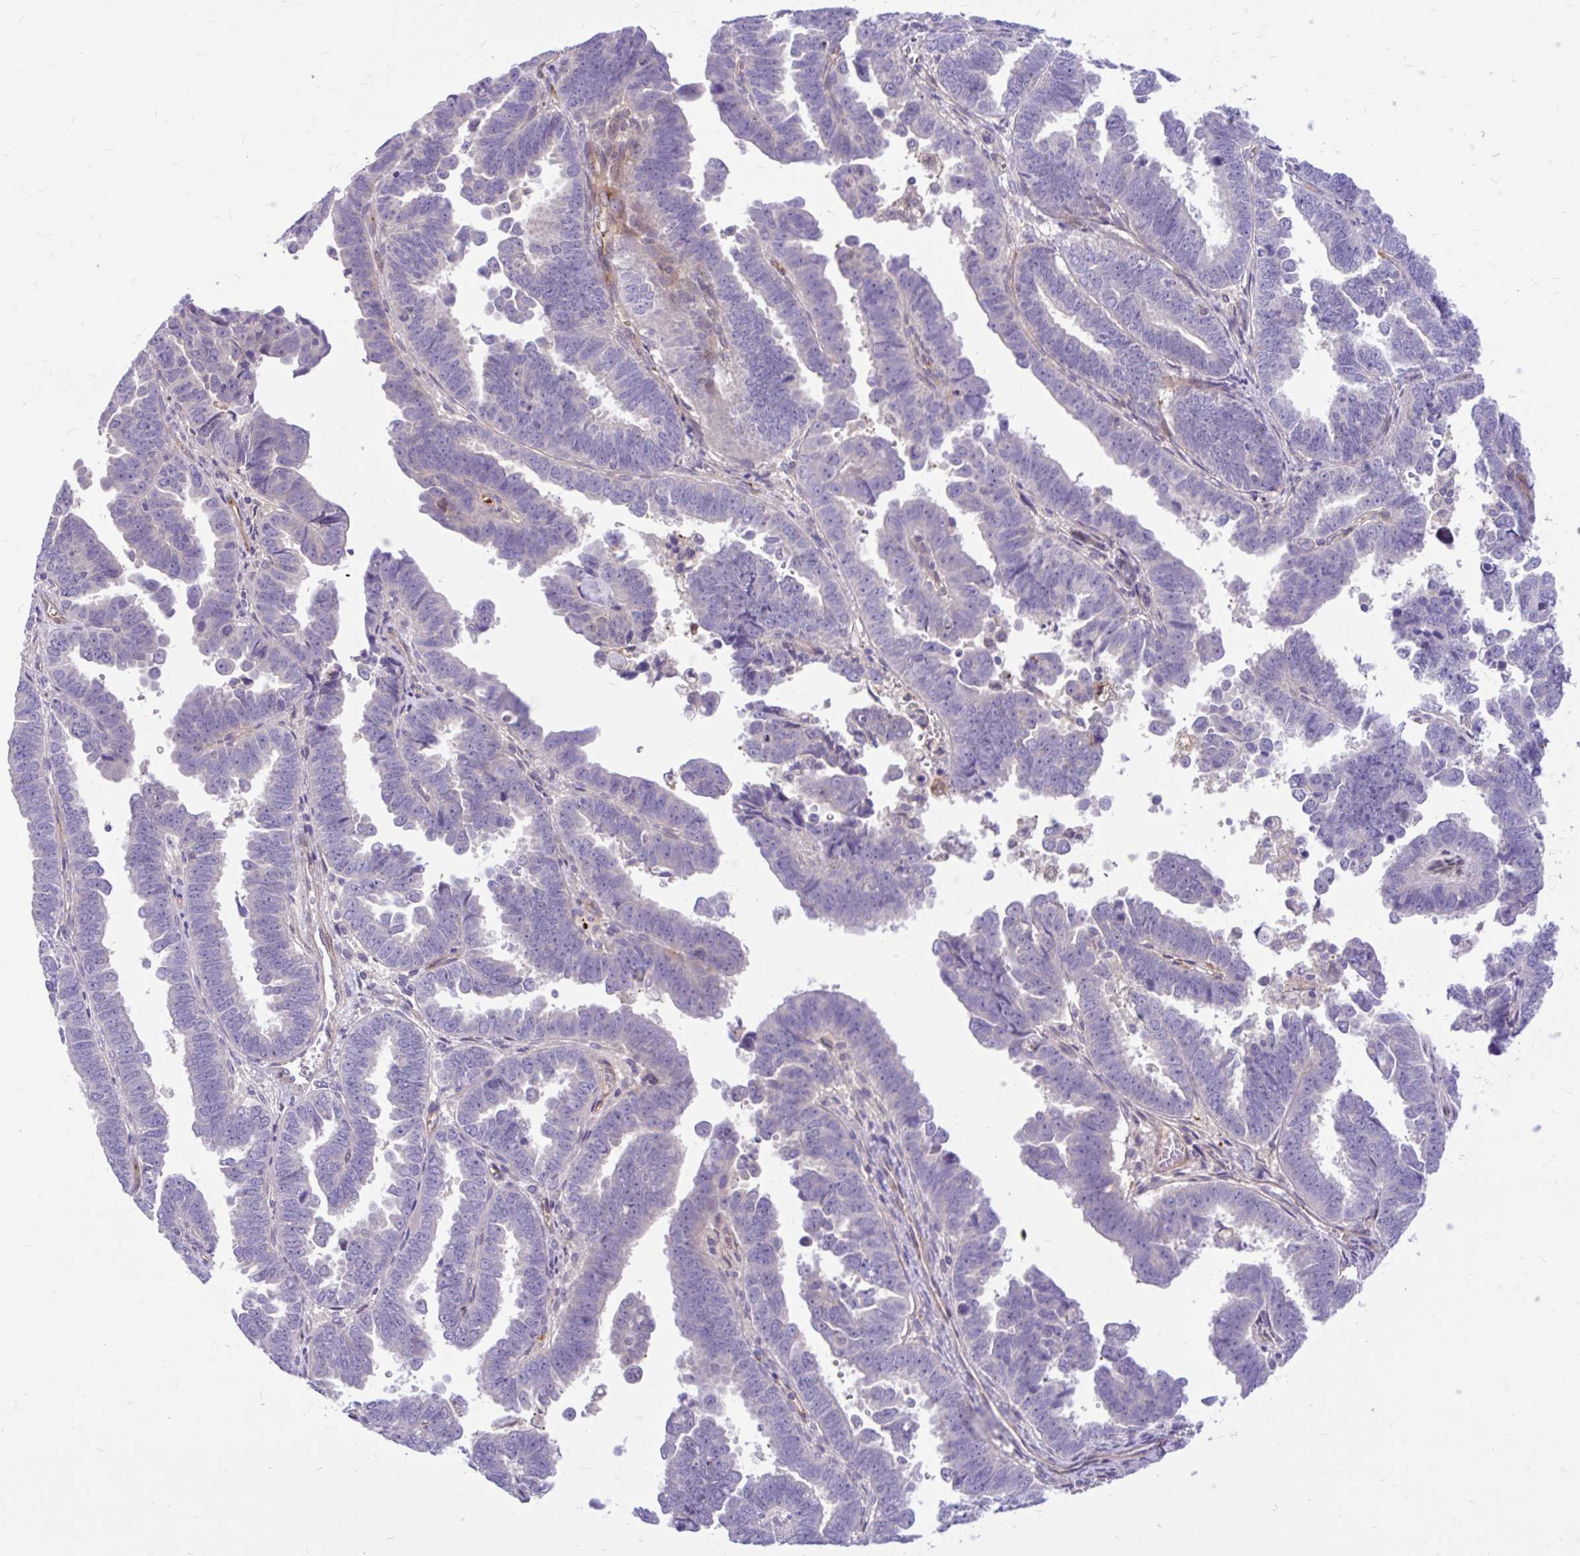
{"staining": {"intensity": "negative", "quantity": "none", "location": "none"}, "tissue": "endometrial cancer", "cell_type": "Tumor cells", "image_type": "cancer", "snomed": [{"axis": "morphology", "description": "Adenocarcinoma, NOS"}, {"axis": "topography", "description": "Endometrium"}], "caption": "Immunohistochemical staining of human adenocarcinoma (endometrial) exhibits no significant expression in tumor cells.", "gene": "ESPNL", "patient": {"sex": "female", "age": 75}}